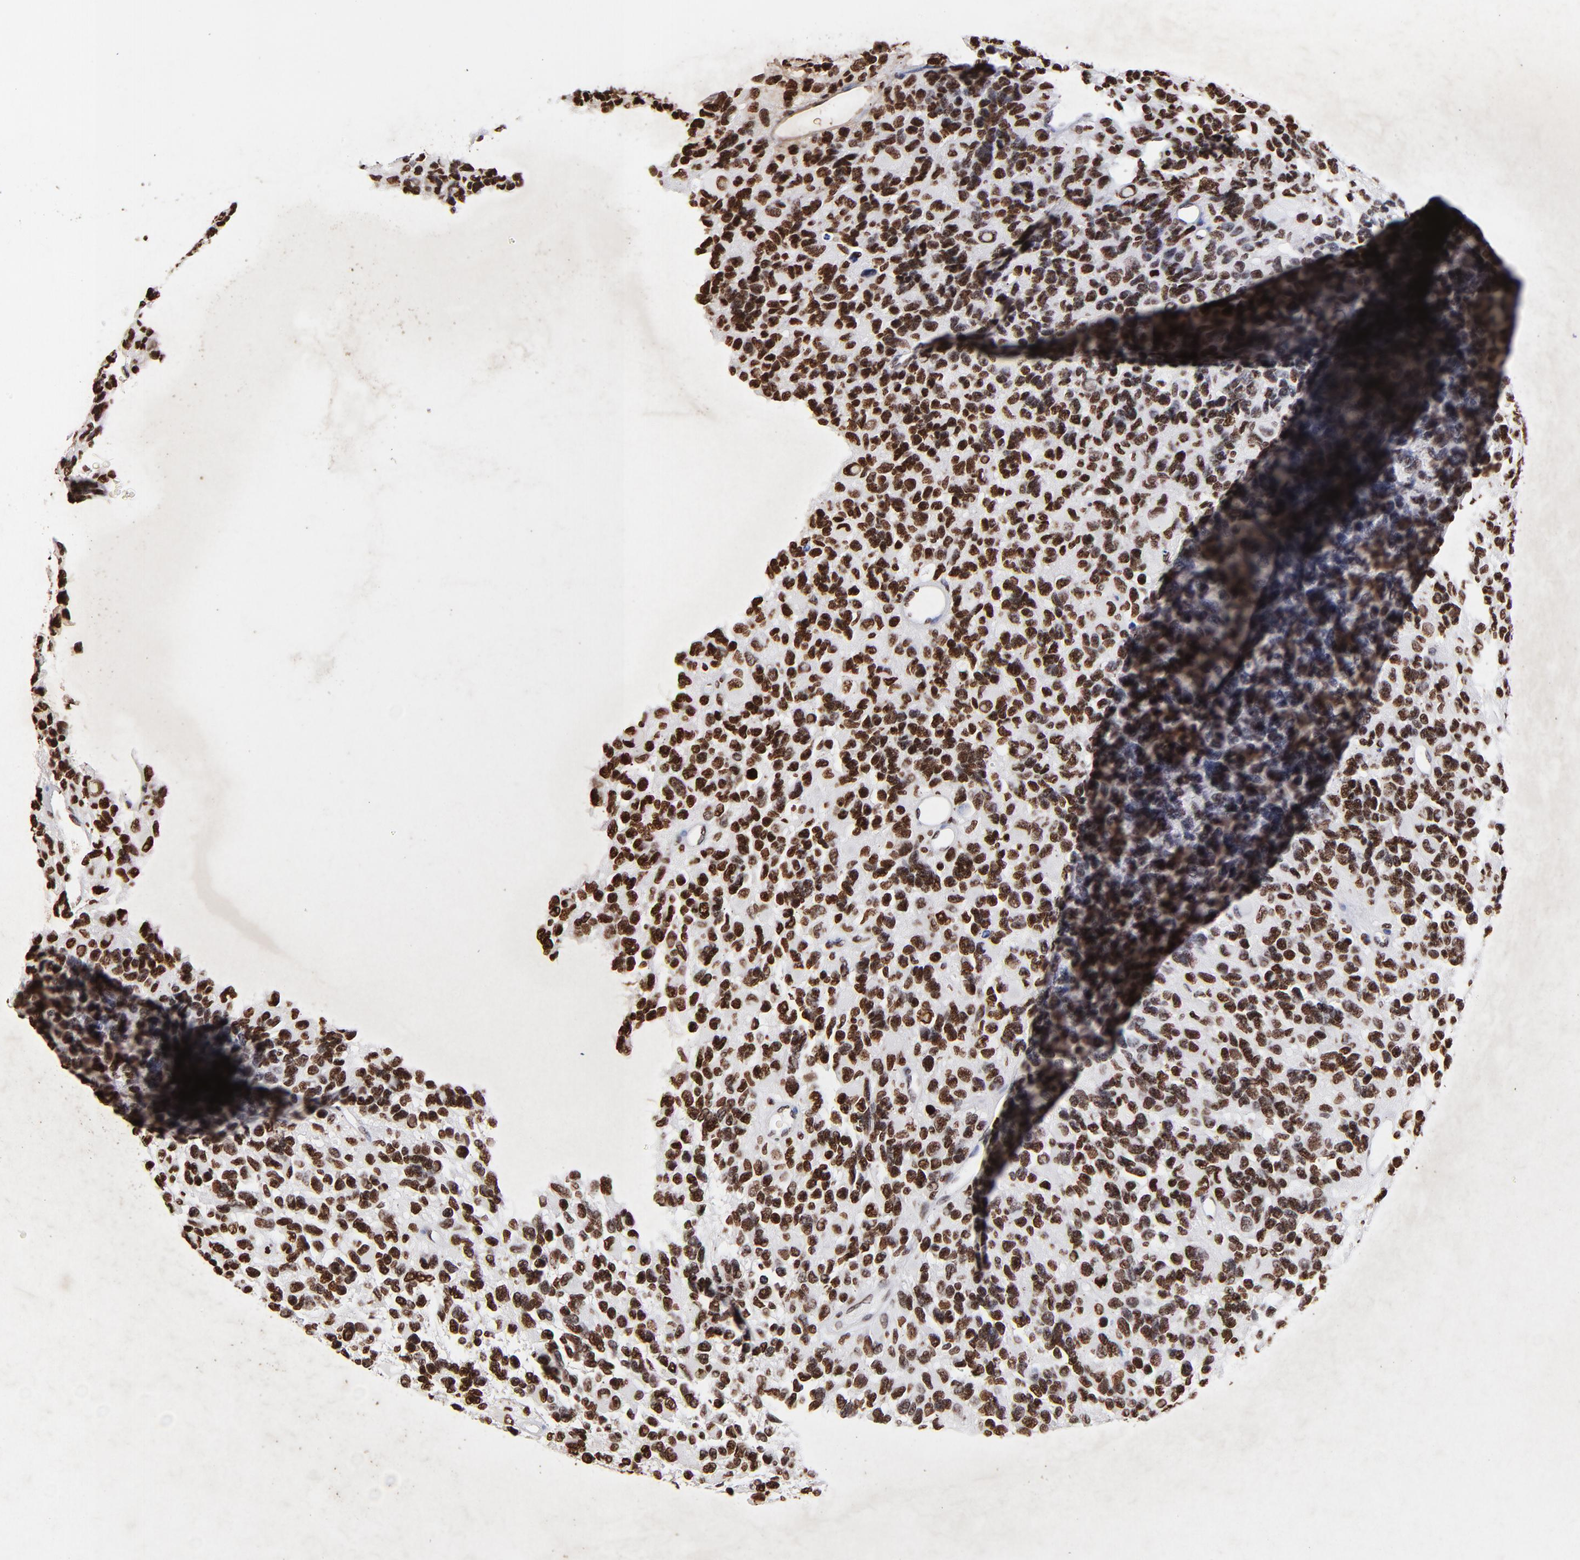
{"staining": {"intensity": "strong", "quantity": ">75%", "location": "nuclear"}, "tissue": "glioma", "cell_type": "Tumor cells", "image_type": "cancer", "snomed": [{"axis": "morphology", "description": "Glioma, malignant, High grade"}, {"axis": "topography", "description": "Brain"}], "caption": "Protein expression analysis of glioma shows strong nuclear positivity in approximately >75% of tumor cells.", "gene": "FBH1", "patient": {"sex": "male", "age": 77}}